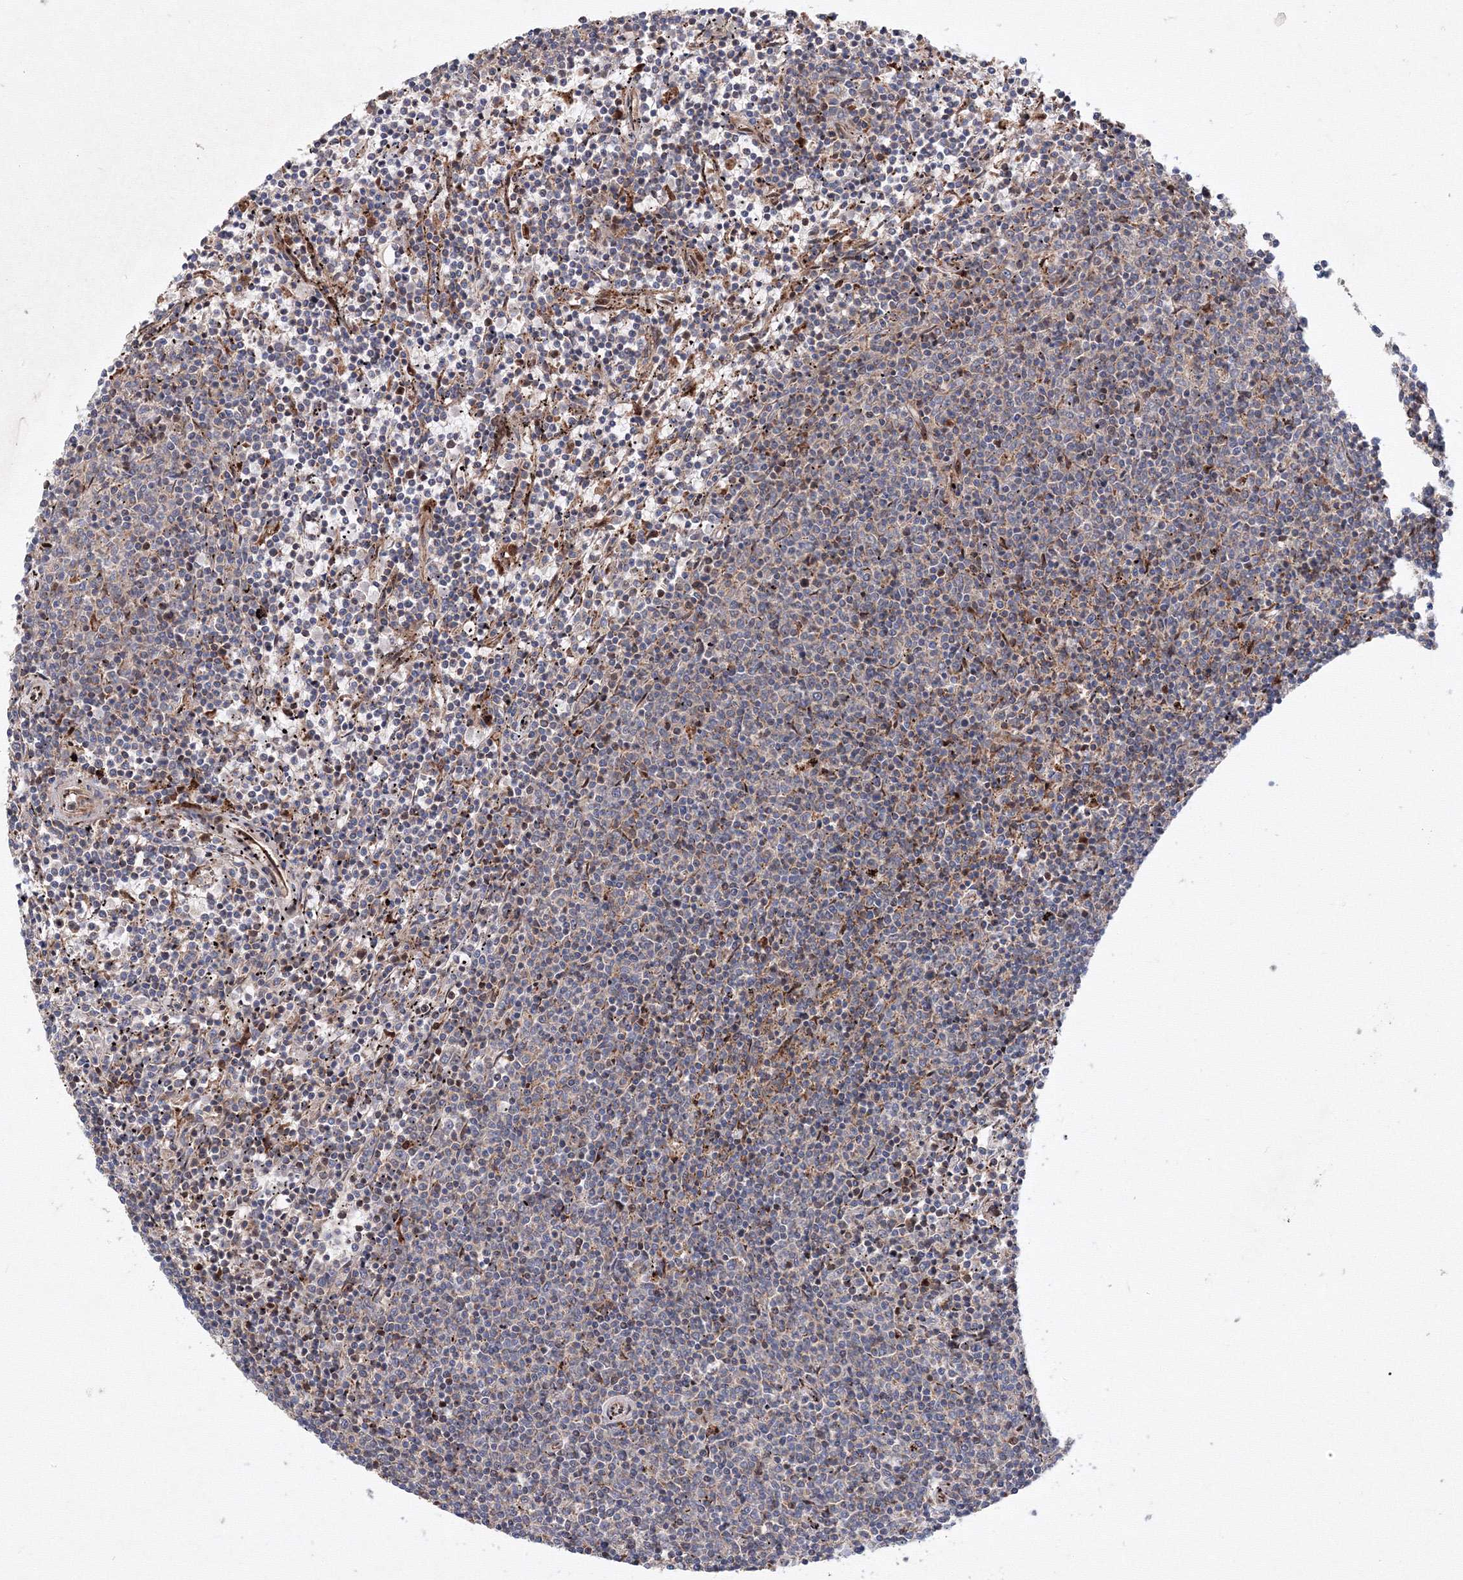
{"staining": {"intensity": "negative", "quantity": "none", "location": "none"}, "tissue": "lymphoma", "cell_type": "Tumor cells", "image_type": "cancer", "snomed": [{"axis": "morphology", "description": "Malignant lymphoma, non-Hodgkin's type, Low grade"}, {"axis": "topography", "description": "Spleen"}], "caption": "The histopathology image reveals no significant staining in tumor cells of lymphoma. (DAB (3,3'-diaminobenzidine) immunohistochemistry with hematoxylin counter stain).", "gene": "ANKAR", "patient": {"sex": "female", "age": 50}}